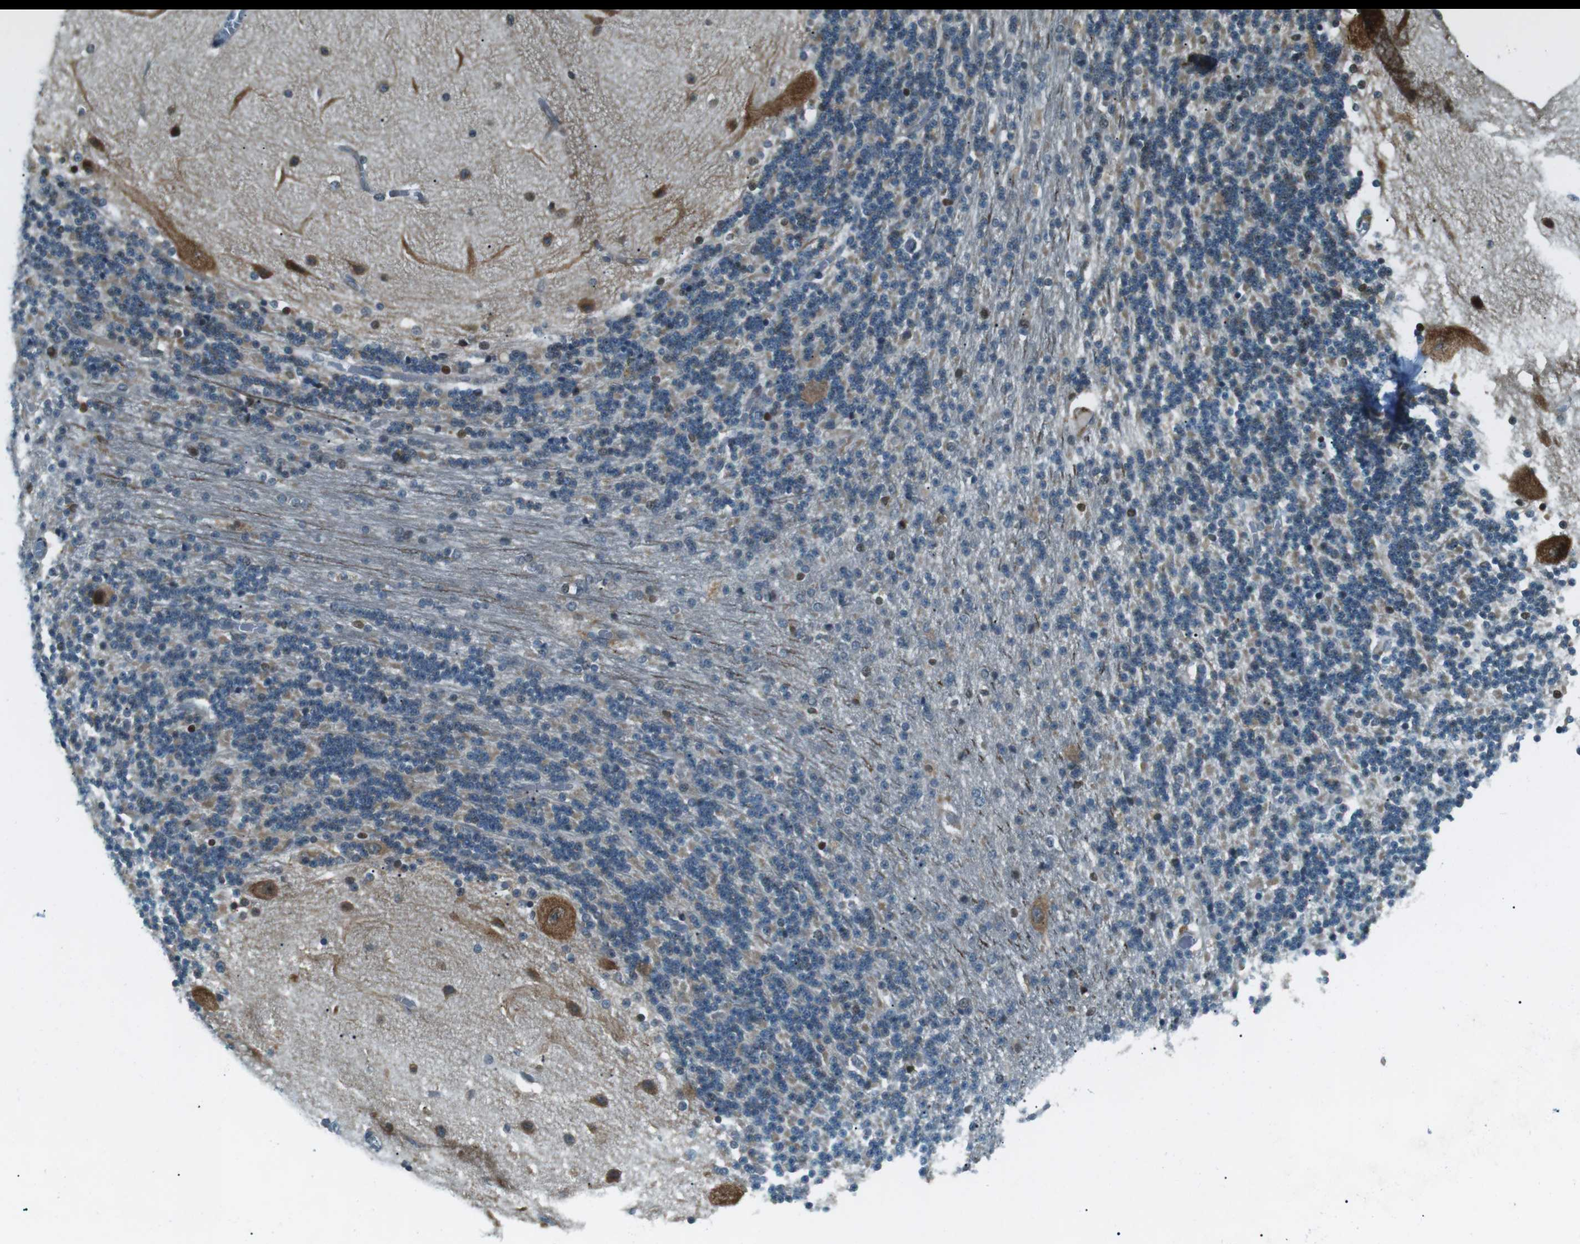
{"staining": {"intensity": "moderate", "quantity": "25%-75%", "location": "cytoplasmic/membranous"}, "tissue": "cerebellum", "cell_type": "Cells in granular layer", "image_type": "normal", "snomed": [{"axis": "morphology", "description": "Normal tissue, NOS"}, {"axis": "topography", "description": "Cerebellum"}], "caption": "Brown immunohistochemical staining in normal cerebellum displays moderate cytoplasmic/membranous expression in approximately 25%-75% of cells in granular layer. The staining was performed using DAB (3,3'-diaminobenzidine) to visualize the protein expression in brown, while the nuclei were stained in blue with hematoxylin (Magnification: 20x).", "gene": "TMEM74", "patient": {"sex": "female", "age": 54}}